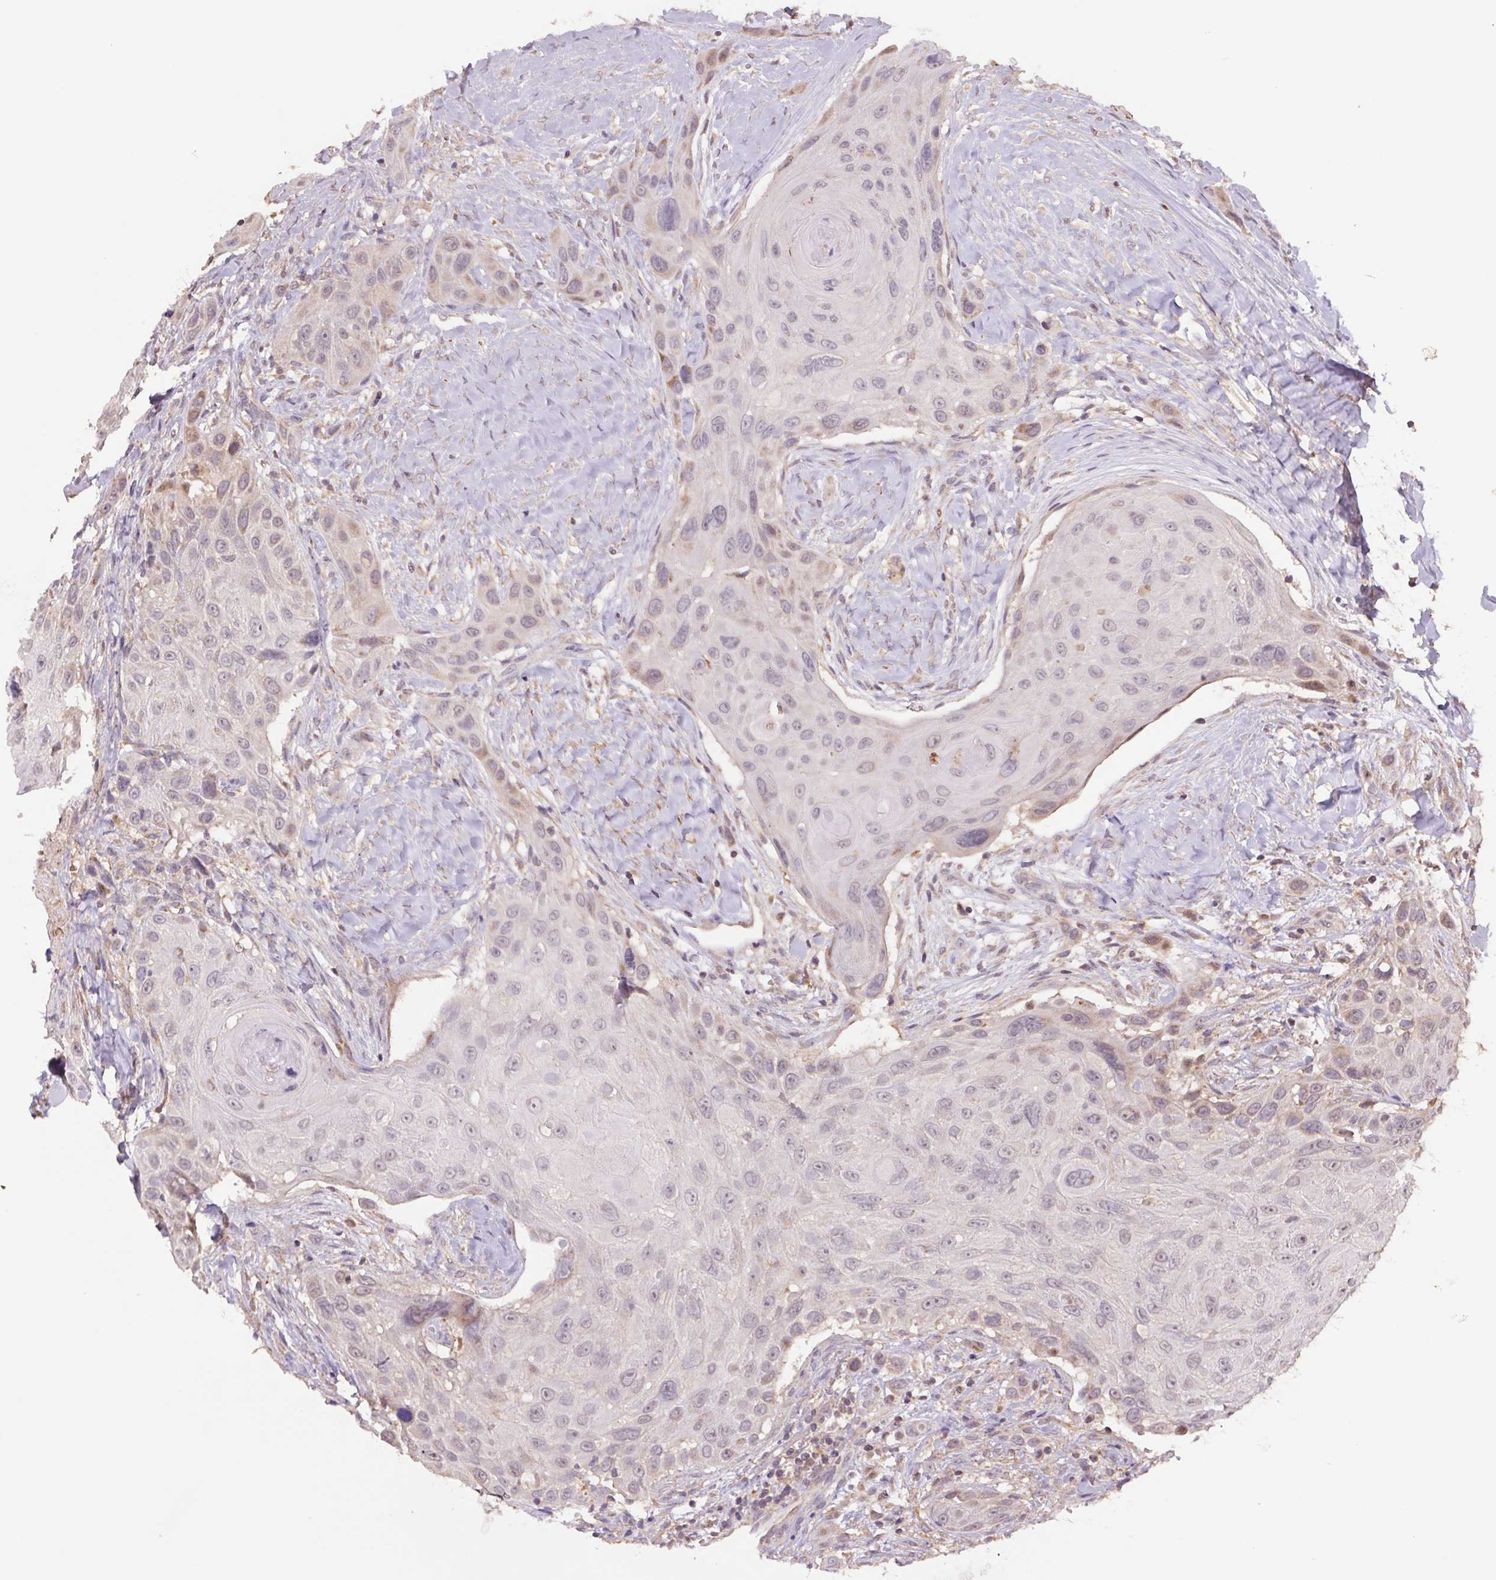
{"staining": {"intensity": "weak", "quantity": "<25%", "location": "cytoplasmic/membranous"}, "tissue": "head and neck cancer", "cell_type": "Tumor cells", "image_type": "cancer", "snomed": [{"axis": "morphology", "description": "Squamous cell carcinoma, NOS"}, {"axis": "topography", "description": "Head-Neck"}], "caption": "Head and neck cancer (squamous cell carcinoma) was stained to show a protein in brown. There is no significant staining in tumor cells.", "gene": "TMEM160", "patient": {"sex": "male", "age": 81}}